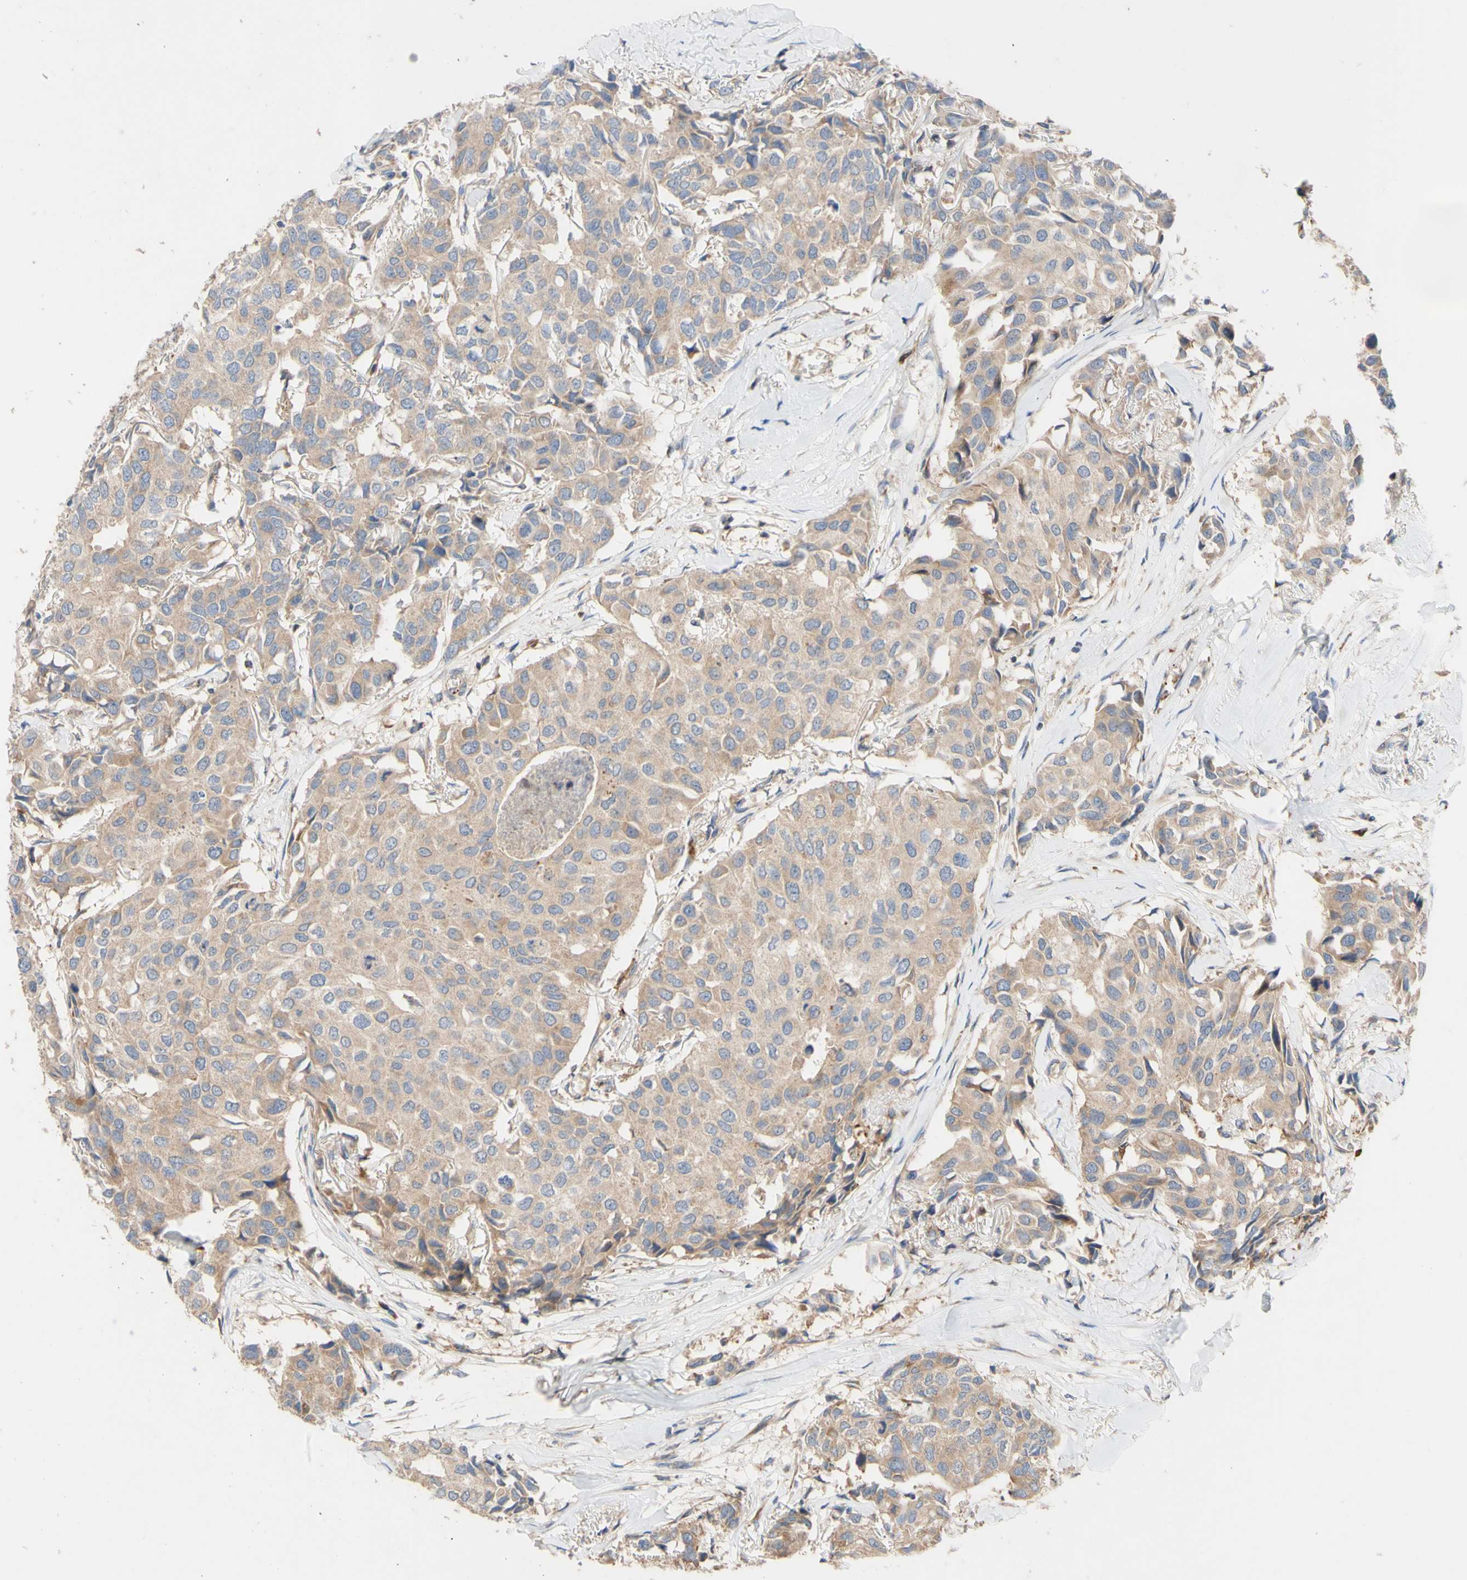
{"staining": {"intensity": "weak", "quantity": ">75%", "location": "cytoplasmic/membranous"}, "tissue": "breast cancer", "cell_type": "Tumor cells", "image_type": "cancer", "snomed": [{"axis": "morphology", "description": "Duct carcinoma"}, {"axis": "topography", "description": "Breast"}], "caption": "IHC histopathology image of infiltrating ductal carcinoma (breast) stained for a protein (brown), which demonstrates low levels of weak cytoplasmic/membranous staining in approximately >75% of tumor cells.", "gene": "EIF2S3", "patient": {"sex": "female", "age": 80}}